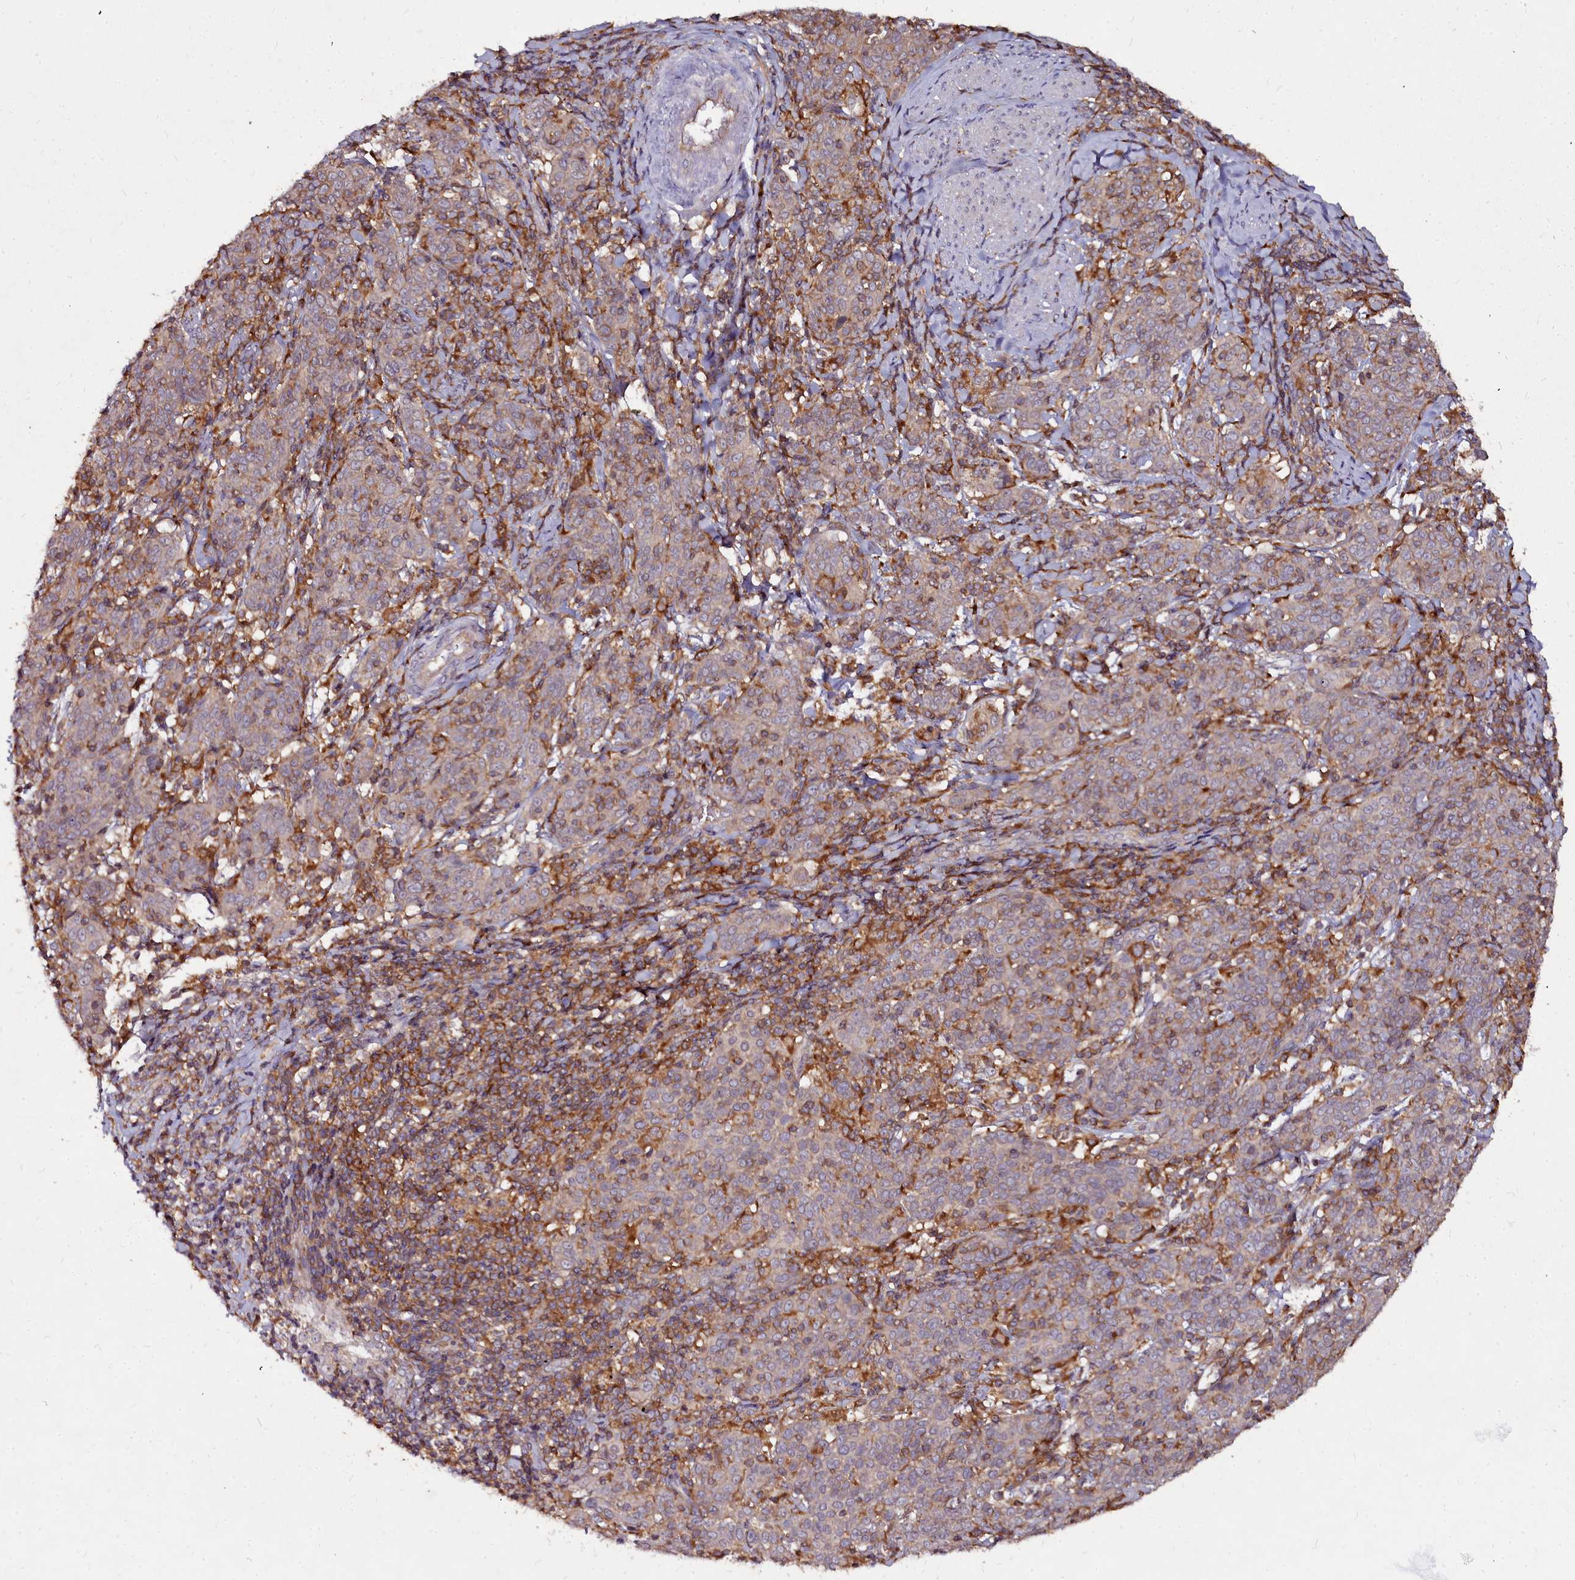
{"staining": {"intensity": "weak", "quantity": ">75%", "location": "cytoplasmic/membranous"}, "tissue": "cervical cancer", "cell_type": "Tumor cells", "image_type": "cancer", "snomed": [{"axis": "morphology", "description": "Squamous cell carcinoma, NOS"}, {"axis": "topography", "description": "Cervix"}], "caption": "Immunohistochemical staining of squamous cell carcinoma (cervical) demonstrates weak cytoplasmic/membranous protein staining in approximately >75% of tumor cells.", "gene": "NCKAP1L", "patient": {"sex": "female", "age": 67}}